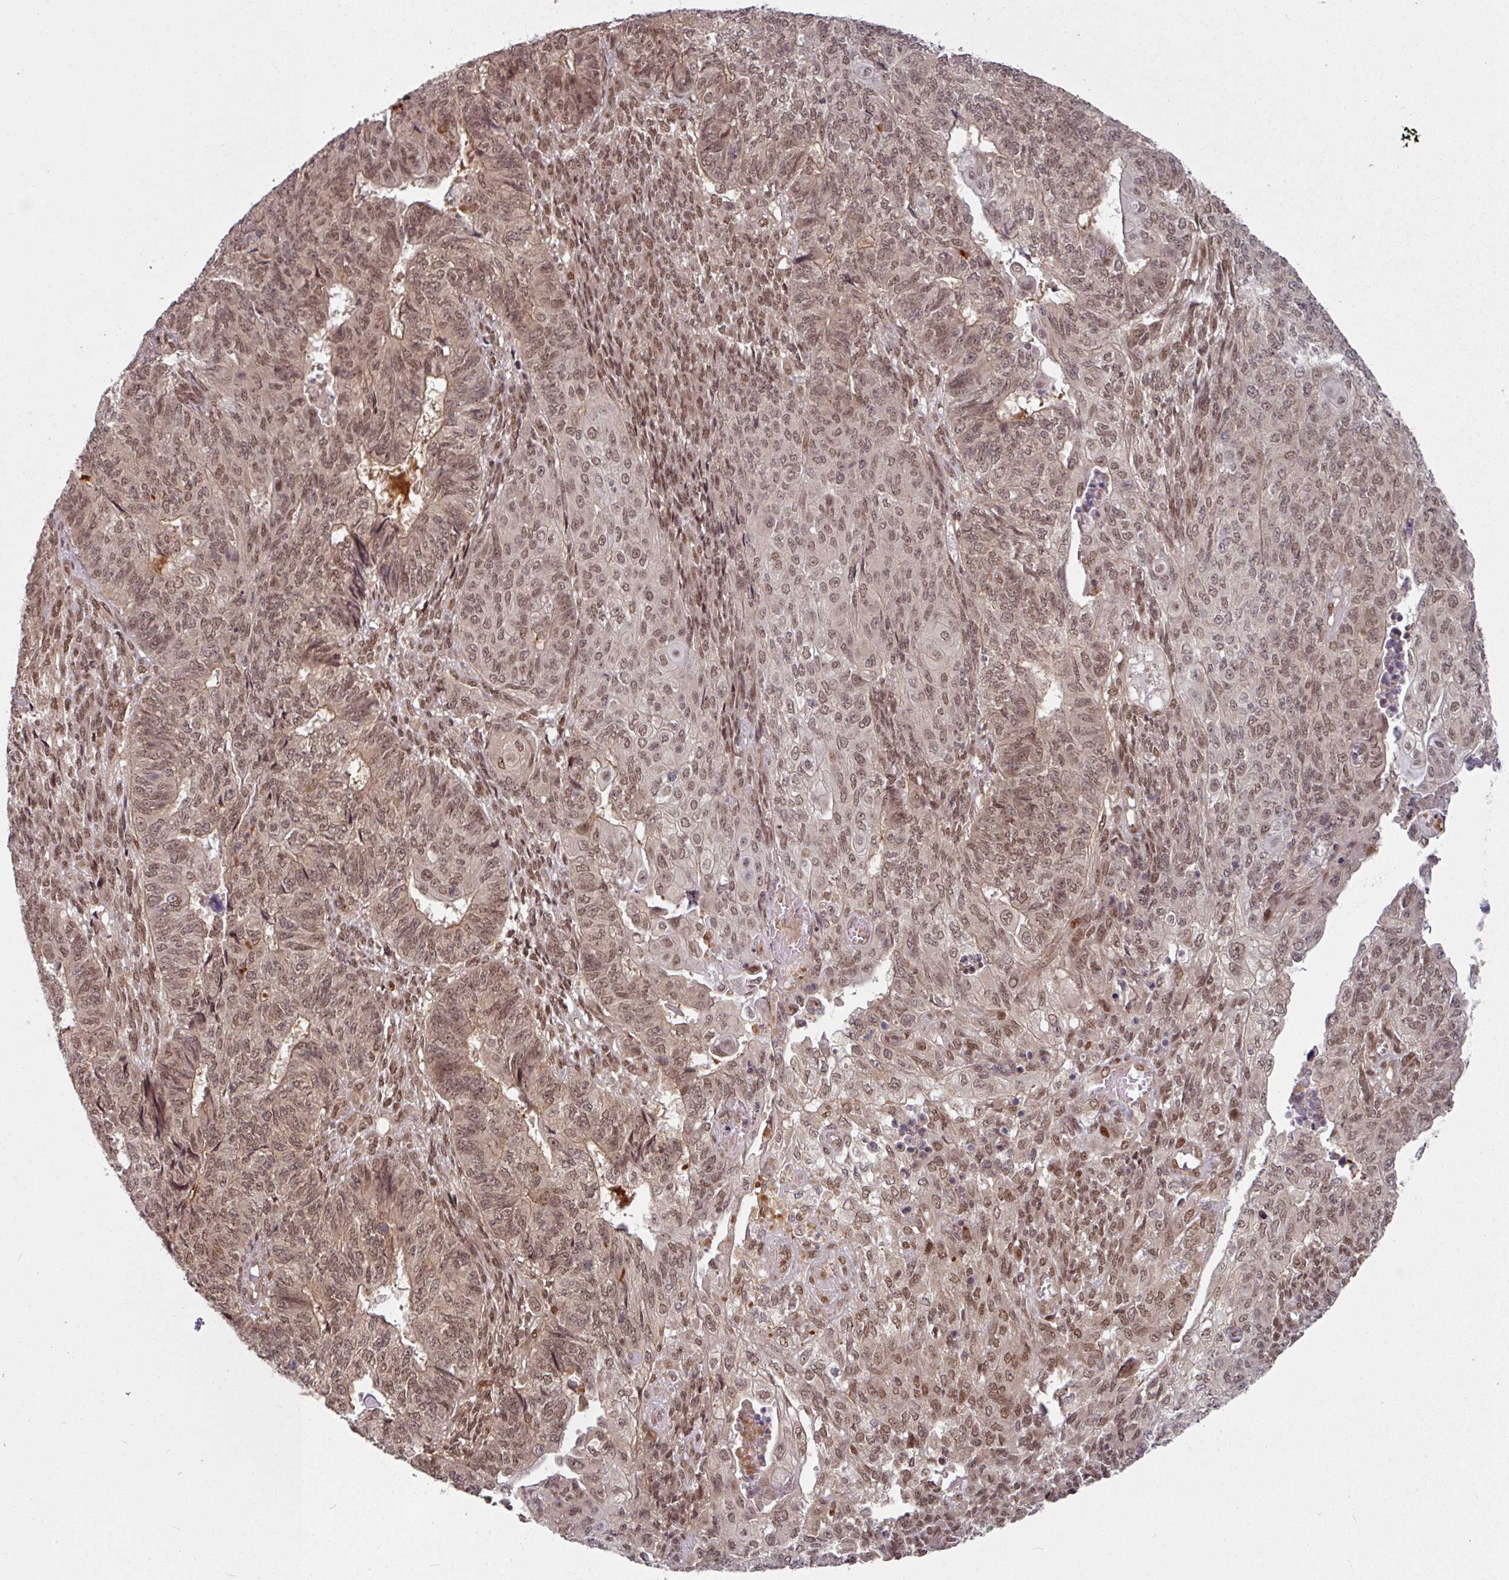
{"staining": {"intensity": "moderate", "quantity": "25%-75%", "location": "nuclear"}, "tissue": "endometrial cancer", "cell_type": "Tumor cells", "image_type": "cancer", "snomed": [{"axis": "morphology", "description": "Adenocarcinoma, NOS"}, {"axis": "topography", "description": "Endometrium"}], "caption": "High-magnification brightfield microscopy of endometrial cancer stained with DAB (3,3'-diaminobenzidine) (brown) and counterstained with hematoxylin (blue). tumor cells exhibit moderate nuclear expression is appreciated in about25%-75% of cells. (brown staining indicates protein expression, while blue staining denotes nuclei).", "gene": "SIK3", "patient": {"sex": "female", "age": 32}}